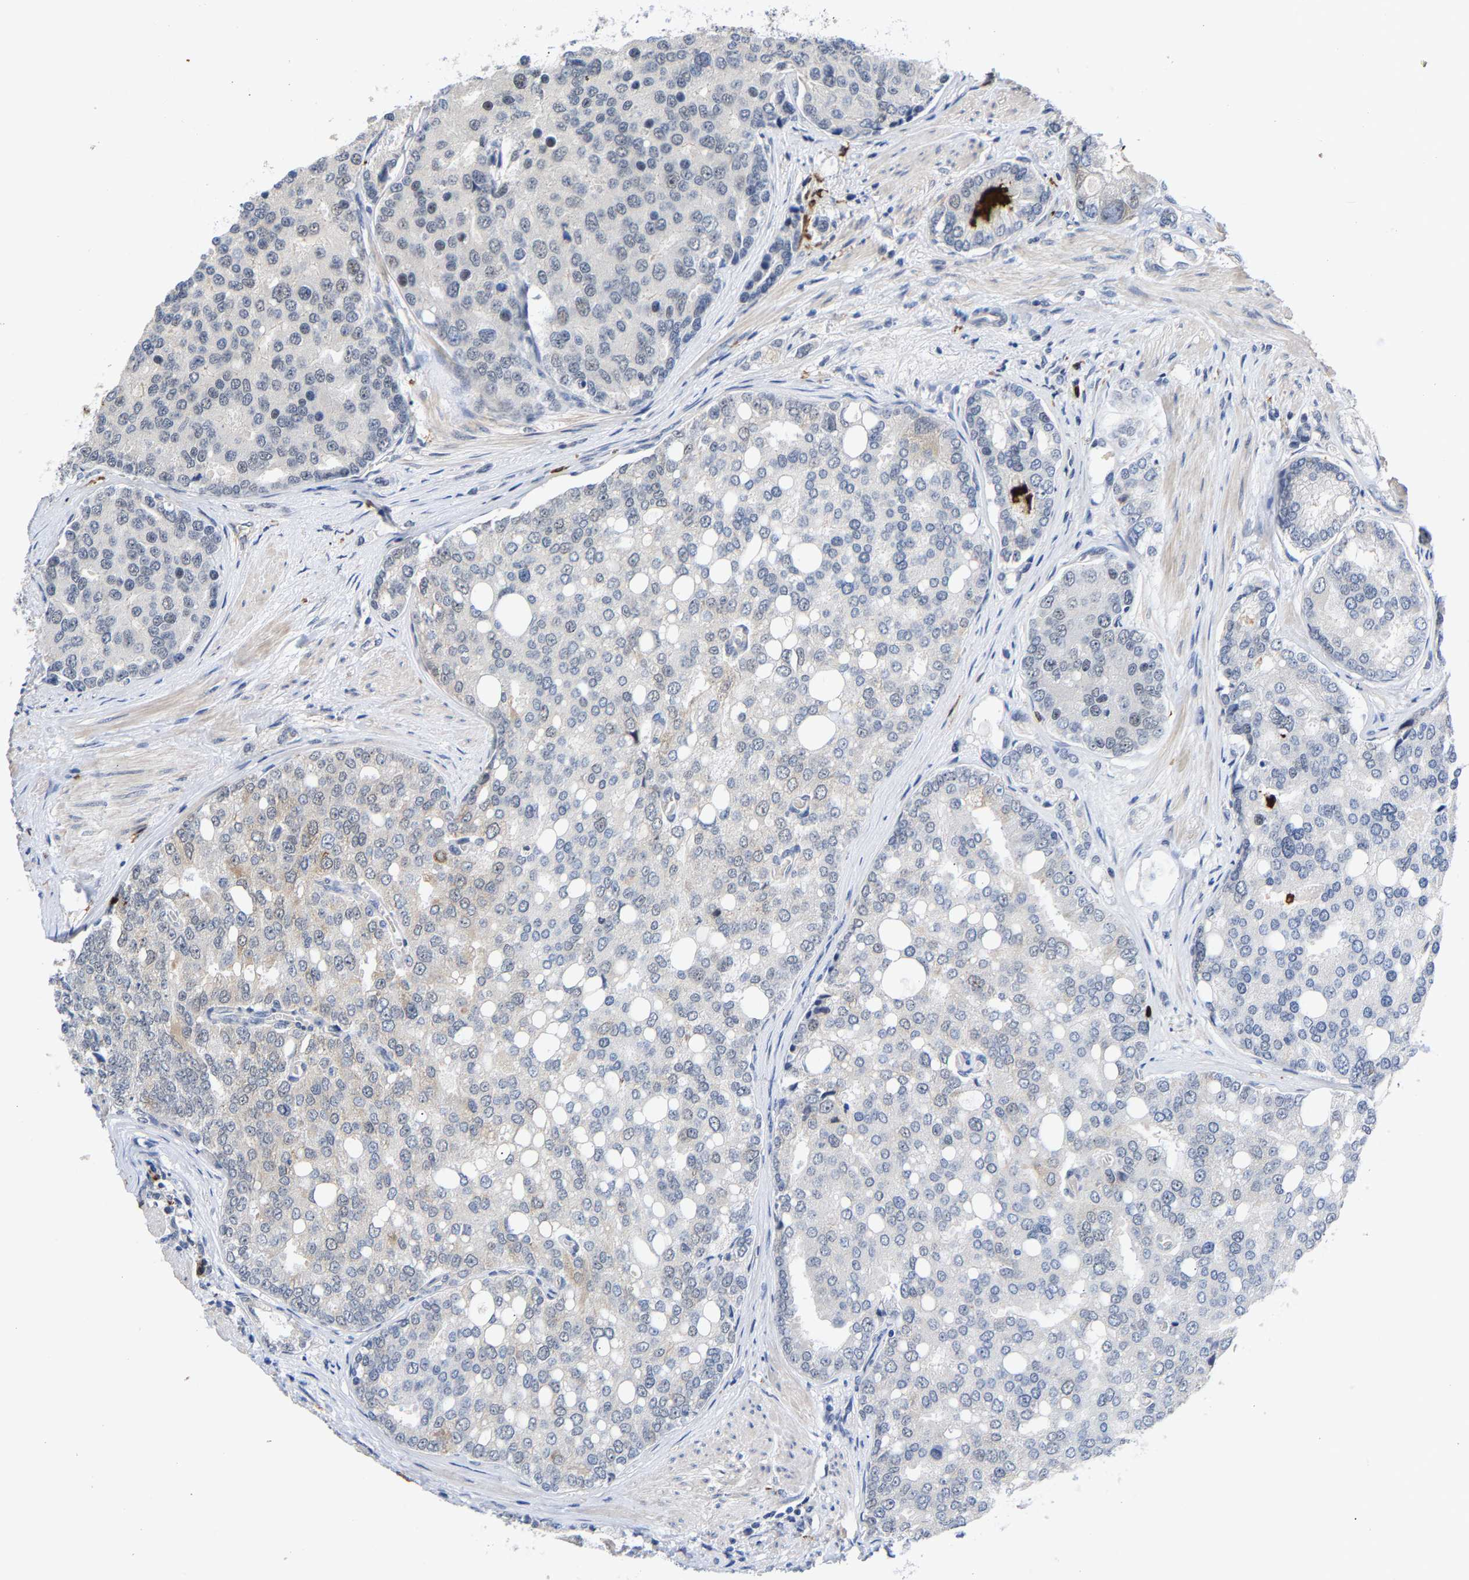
{"staining": {"intensity": "negative", "quantity": "none", "location": "none"}, "tissue": "prostate cancer", "cell_type": "Tumor cells", "image_type": "cancer", "snomed": [{"axis": "morphology", "description": "Adenocarcinoma, High grade"}, {"axis": "topography", "description": "Prostate"}], "caption": "This is an IHC micrograph of human prostate cancer (adenocarcinoma (high-grade)). There is no expression in tumor cells.", "gene": "TDRD7", "patient": {"sex": "male", "age": 50}}